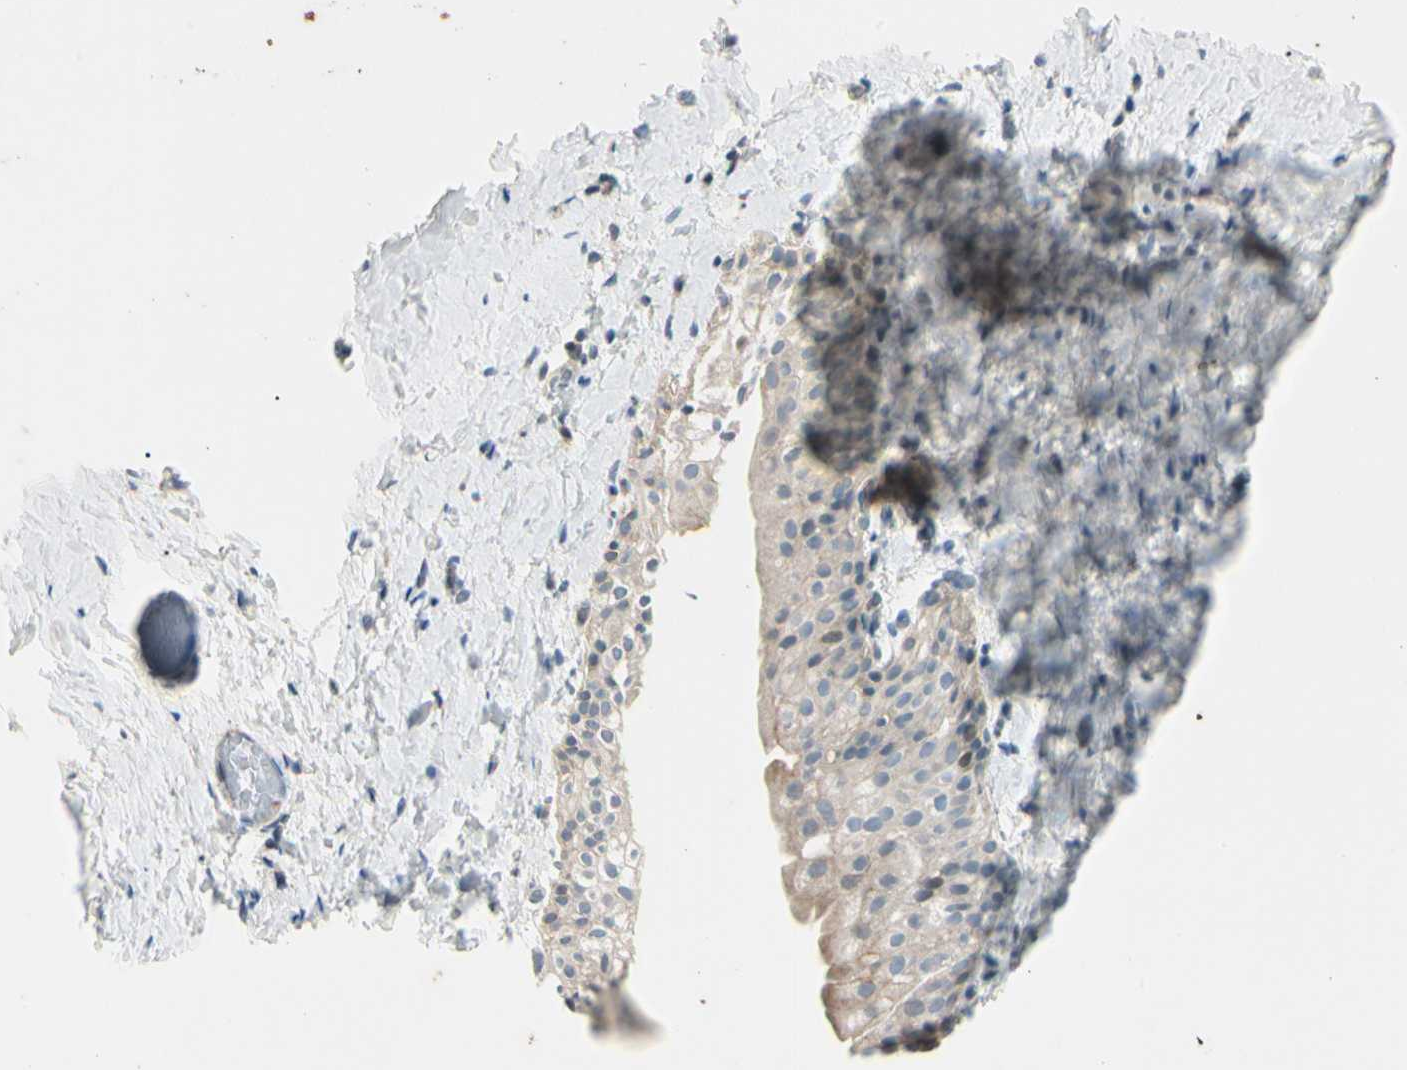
{"staining": {"intensity": "weak", "quantity": "<25%", "location": "cytoplasmic/membranous"}, "tissue": "smooth muscle", "cell_type": "Smooth muscle cells", "image_type": "normal", "snomed": [{"axis": "morphology", "description": "Normal tissue, NOS"}, {"axis": "topography", "description": "Smooth muscle"}], "caption": "Smooth muscle stained for a protein using immunohistochemistry displays no expression smooth muscle cells.", "gene": "CDH6", "patient": {"sex": "male", "age": 16}}